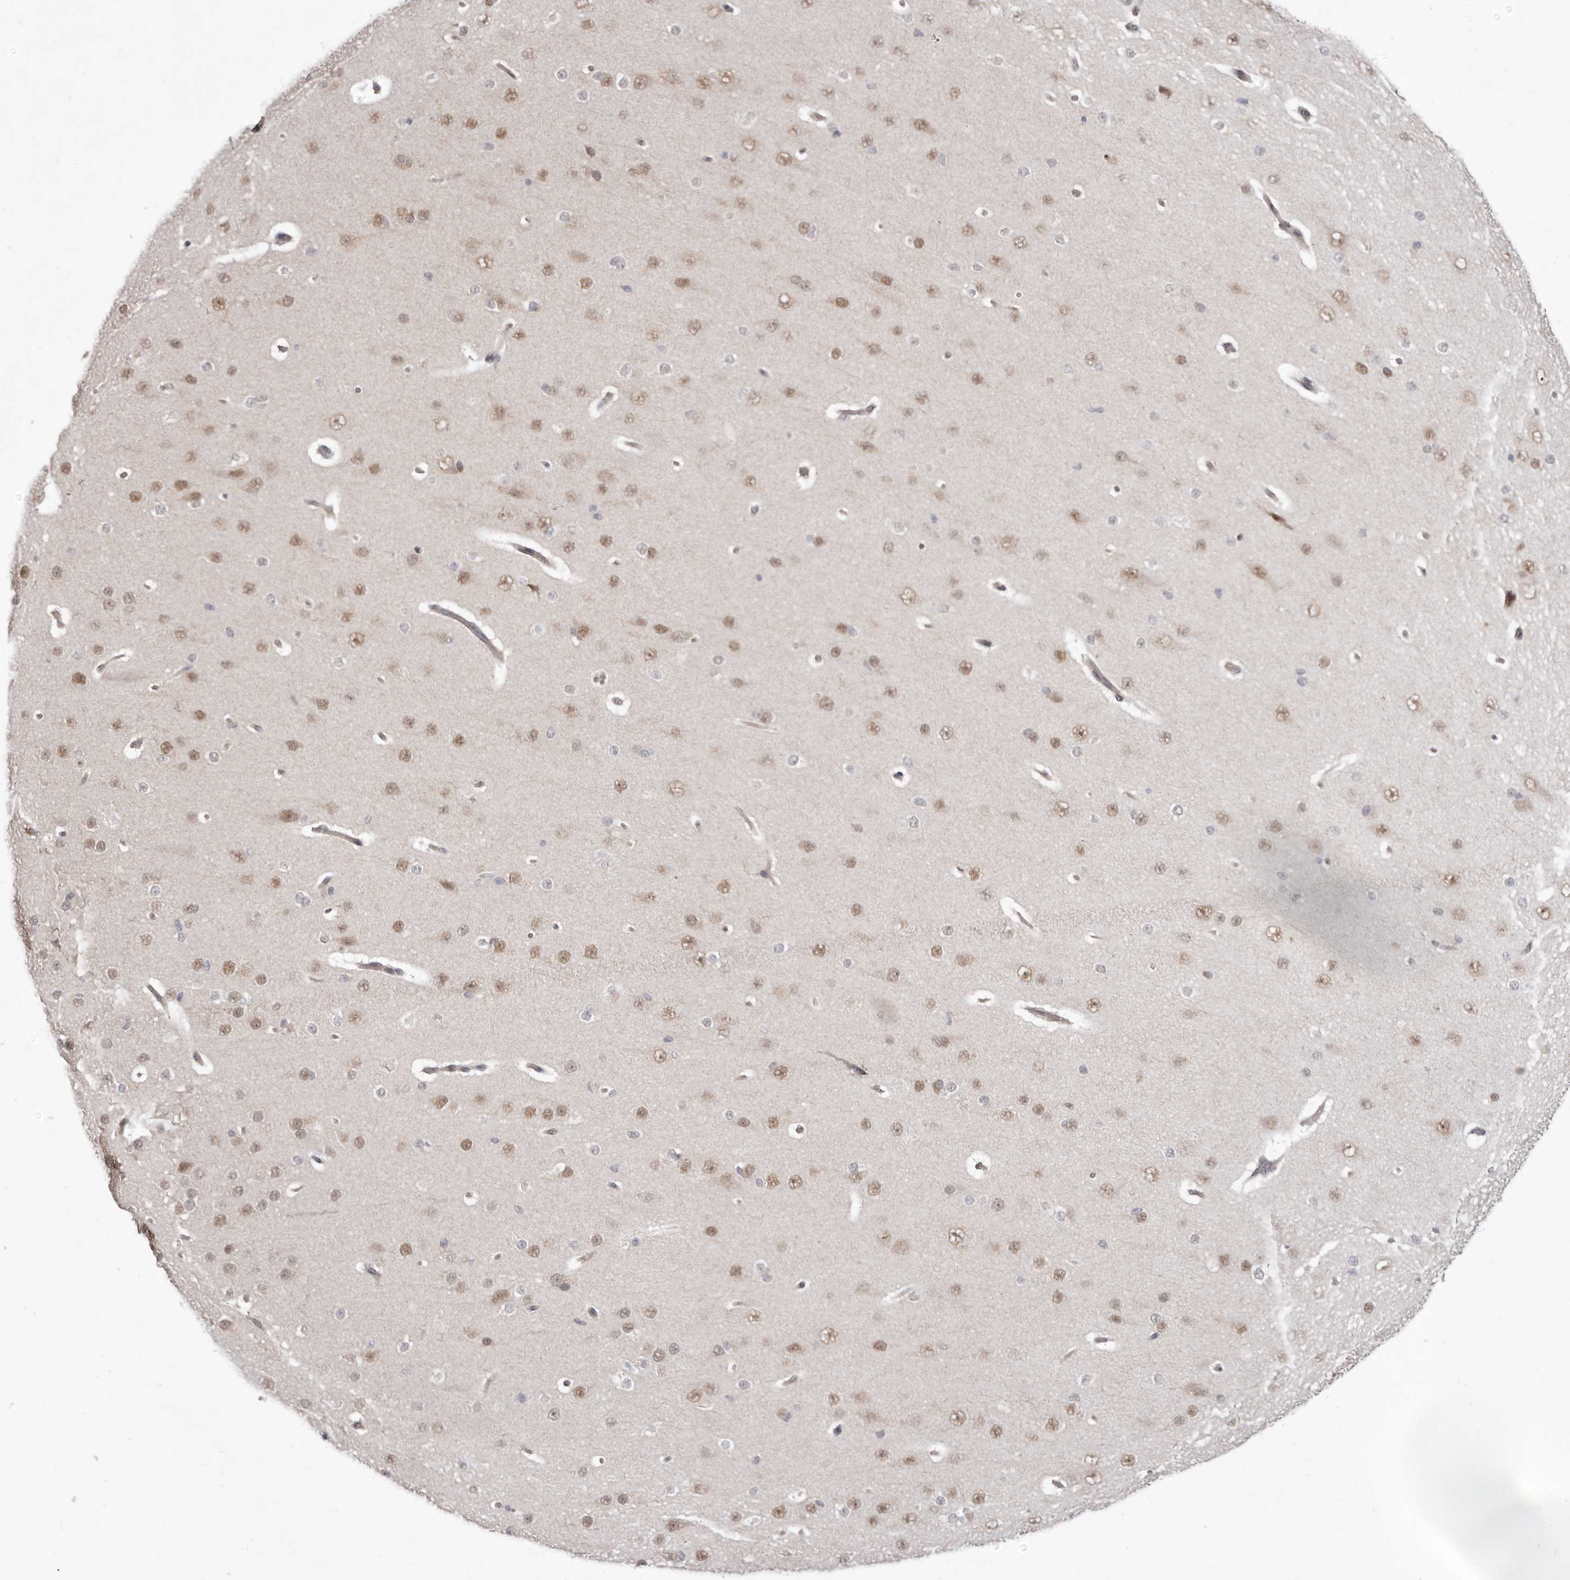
{"staining": {"intensity": "negative", "quantity": "none", "location": "none"}, "tissue": "cerebral cortex", "cell_type": "Endothelial cells", "image_type": "normal", "snomed": [{"axis": "morphology", "description": "Normal tissue, NOS"}, {"axis": "morphology", "description": "Developmental malformation"}, {"axis": "topography", "description": "Cerebral cortex"}], "caption": "DAB (3,3'-diaminobenzidine) immunohistochemical staining of unremarkable cerebral cortex displays no significant positivity in endothelial cells.", "gene": "NSUN4", "patient": {"sex": "female", "age": 30}}